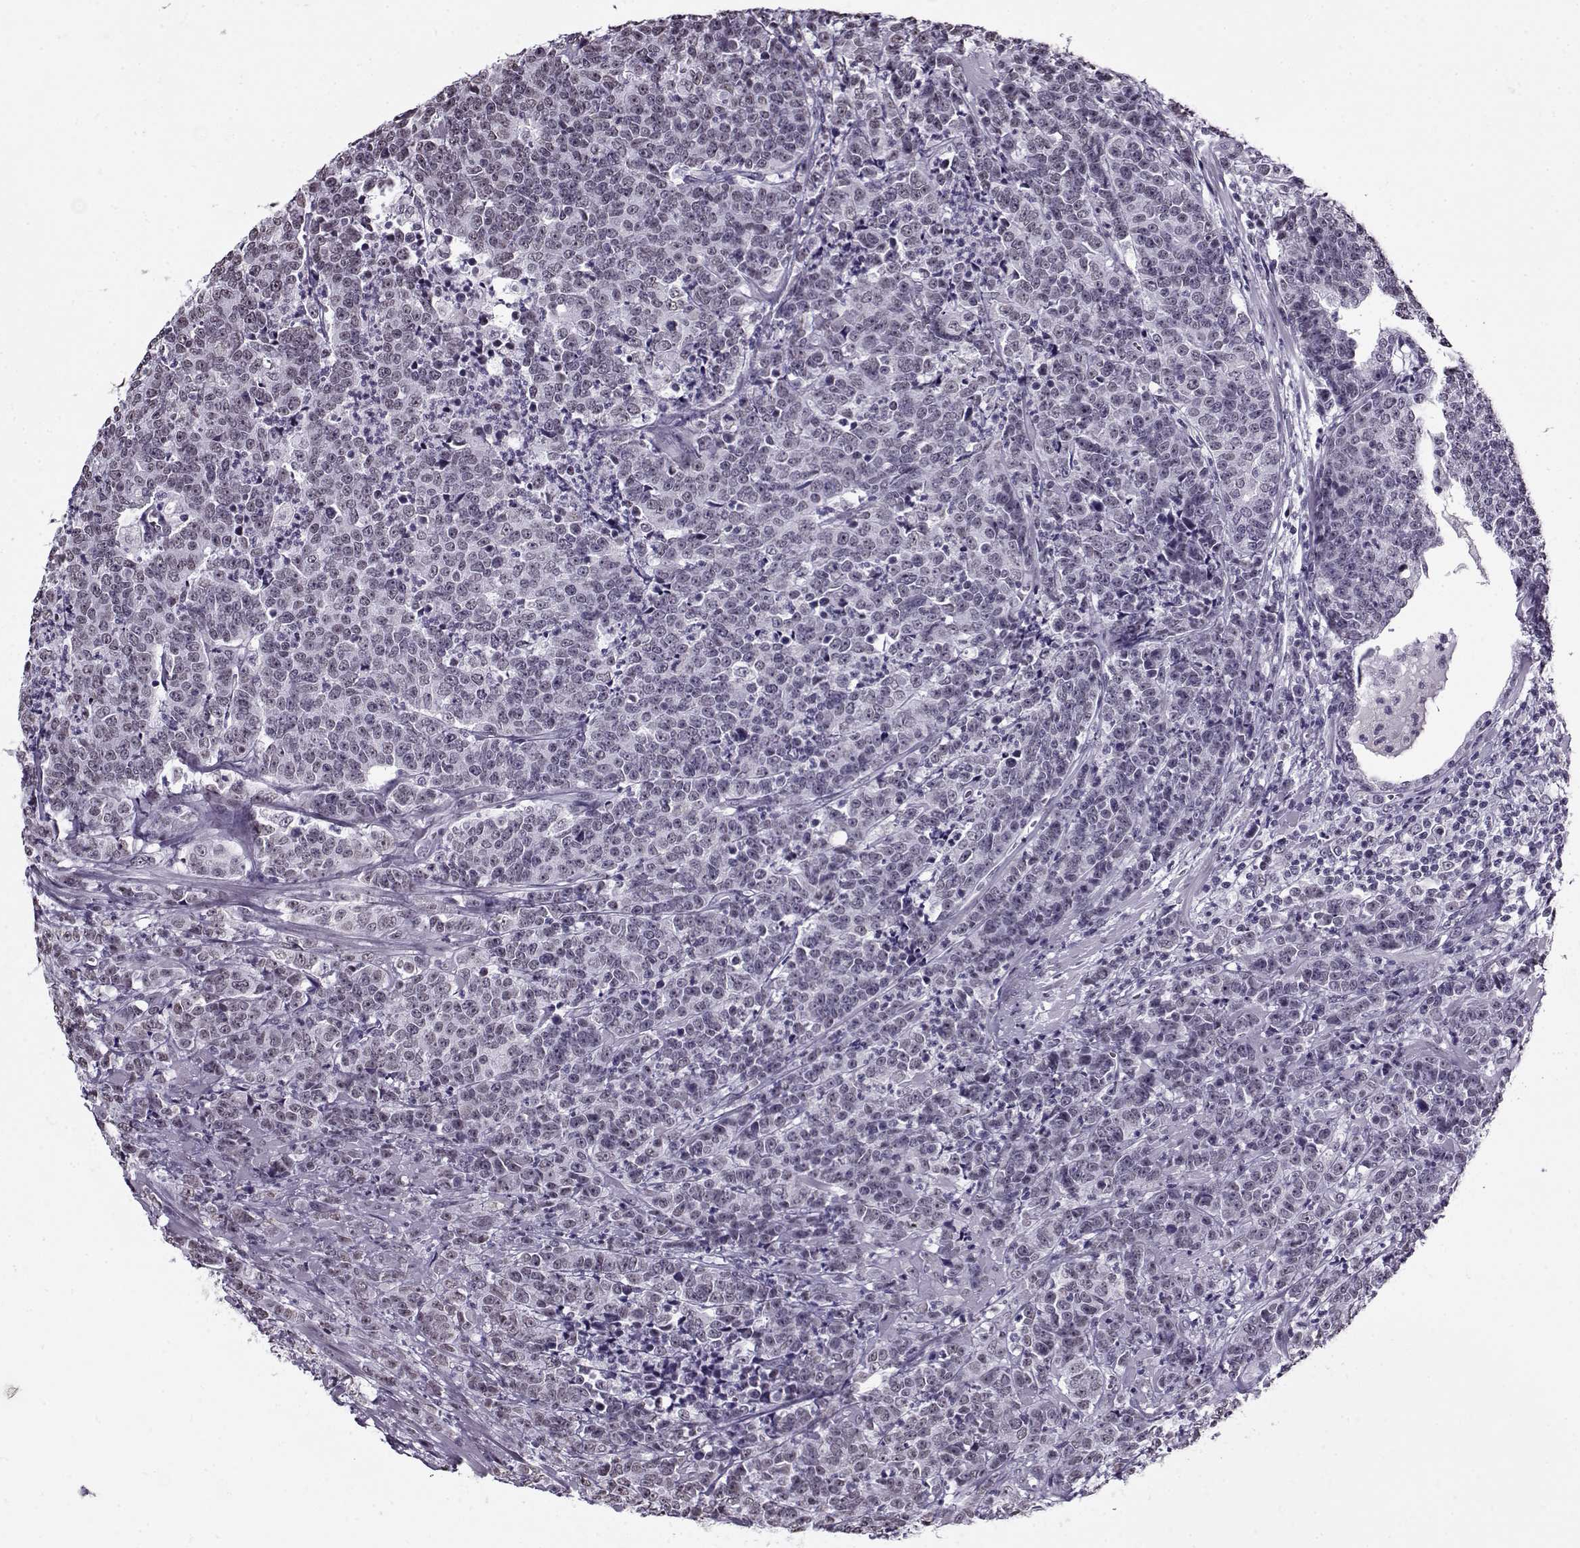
{"staining": {"intensity": "negative", "quantity": "none", "location": "none"}, "tissue": "prostate cancer", "cell_type": "Tumor cells", "image_type": "cancer", "snomed": [{"axis": "morphology", "description": "Adenocarcinoma, NOS"}, {"axis": "topography", "description": "Prostate"}], "caption": "Micrograph shows no significant protein staining in tumor cells of prostate cancer.", "gene": "PRMT8", "patient": {"sex": "male", "age": 67}}